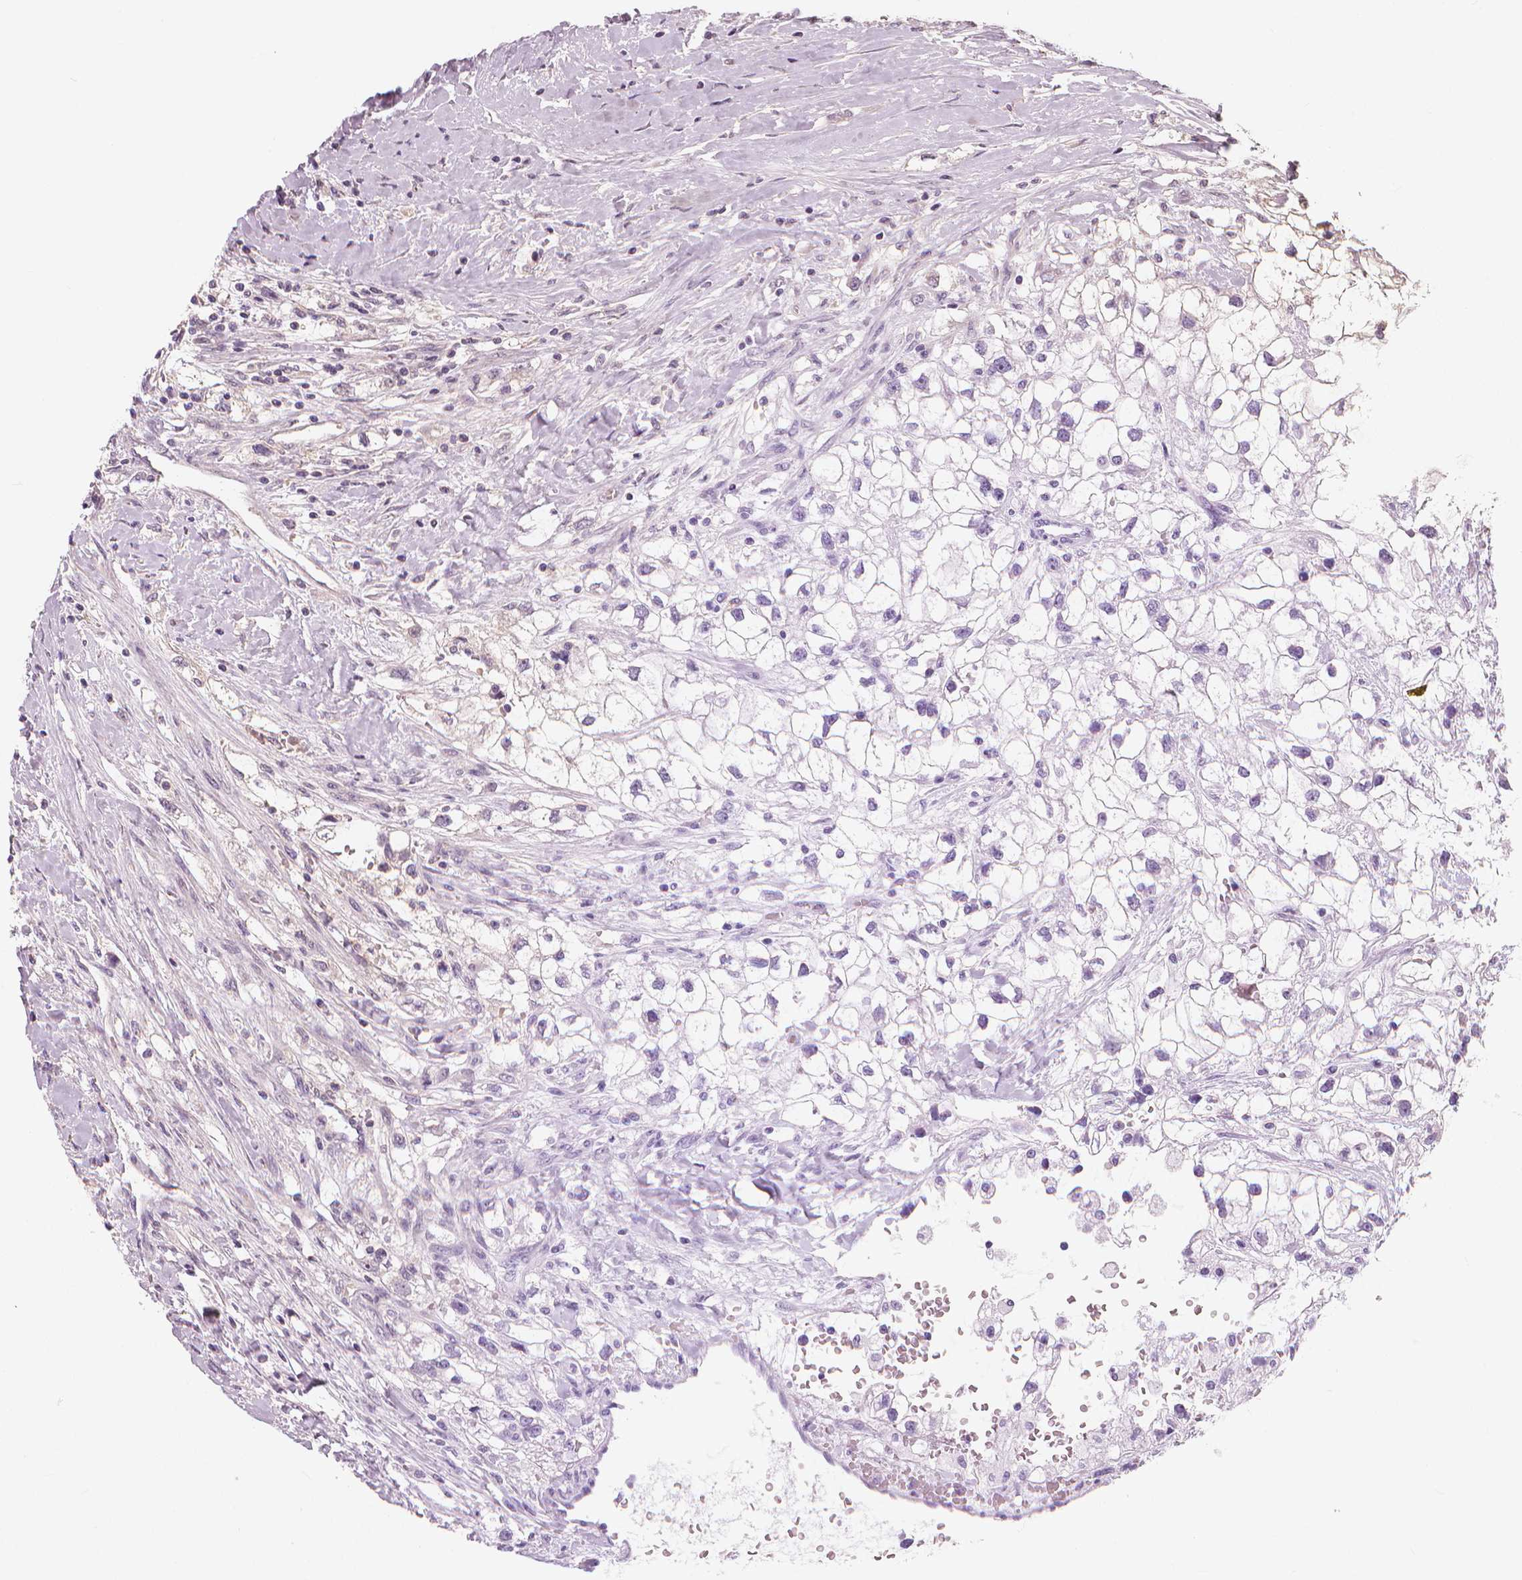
{"staining": {"intensity": "negative", "quantity": "none", "location": "none"}, "tissue": "renal cancer", "cell_type": "Tumor cells", "image_type": "cancer", "snomed": [{"axis": "morphology", "description": "Adenocarcinoma, NOS"}, {"axis": "topography", "description": "Kidney"}], "caption": "Renal adenocarcinoma stained for a protein using immunohistochemistry (IHC) exhibits no staining tumor cells.", "gene": "RNASE7", "patient": {"sex": "male", "age": 59}}